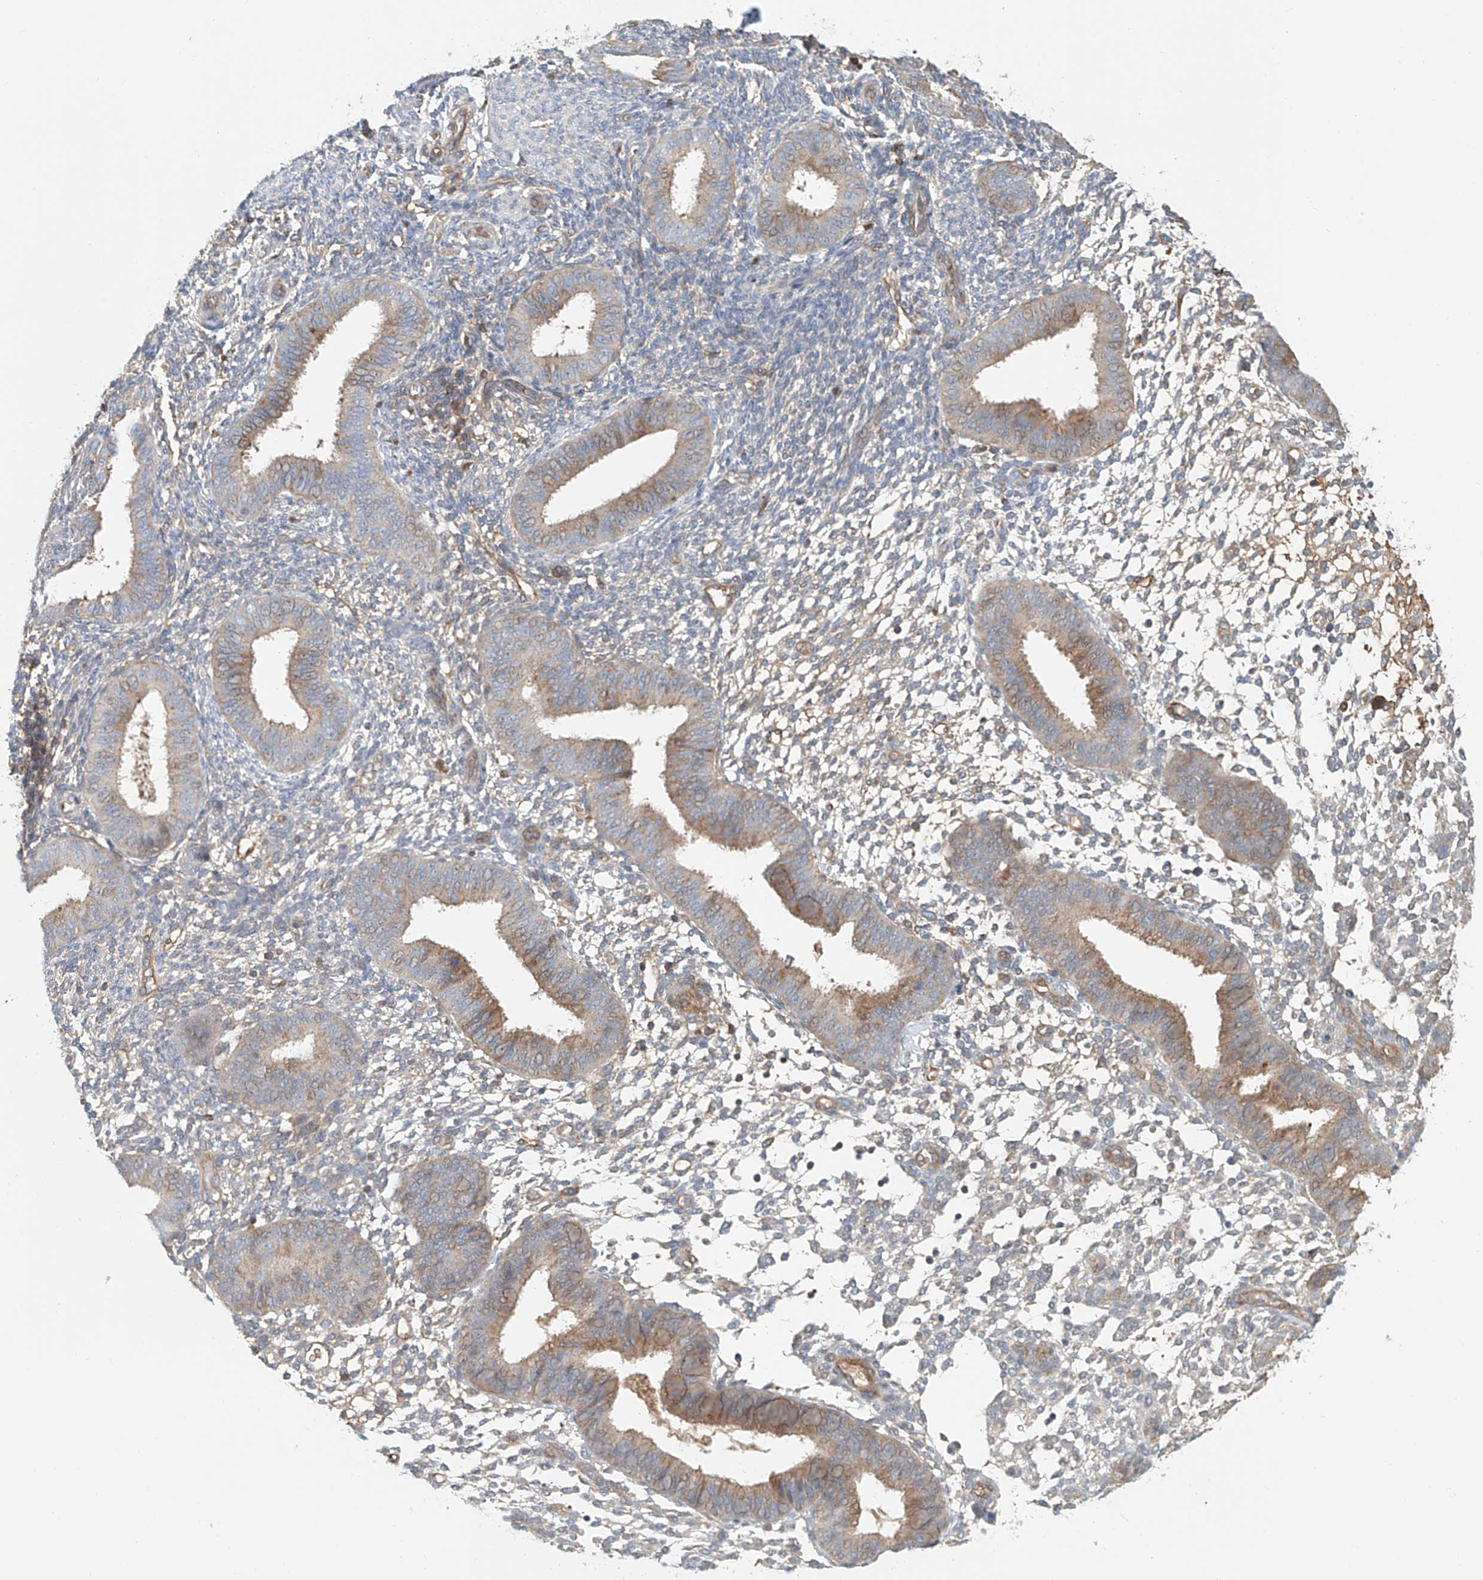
{"staining": {"intensity": "weak", "quantity": "<25%", "location": "cytoplasmic/membranous"}, "tissue": "endometrium", "cell_type": "Cells in endometrial stroma", "image_type": "normal", "snomed": [{"axis": "morphology", "description": "Normal tissue, NOS"}, {"axis": "topography", "description": "Uterus"}, {"axis": "topography", "description": "Endometrium"}], "caption": "Immunohistochemistry histopathology image of normal human endometrium stained for a protein (brown), which exhibits no expression in cells in endometrial stroma.", "gene": "FRYL", "patient": {"sex": "female", "age": 48}}